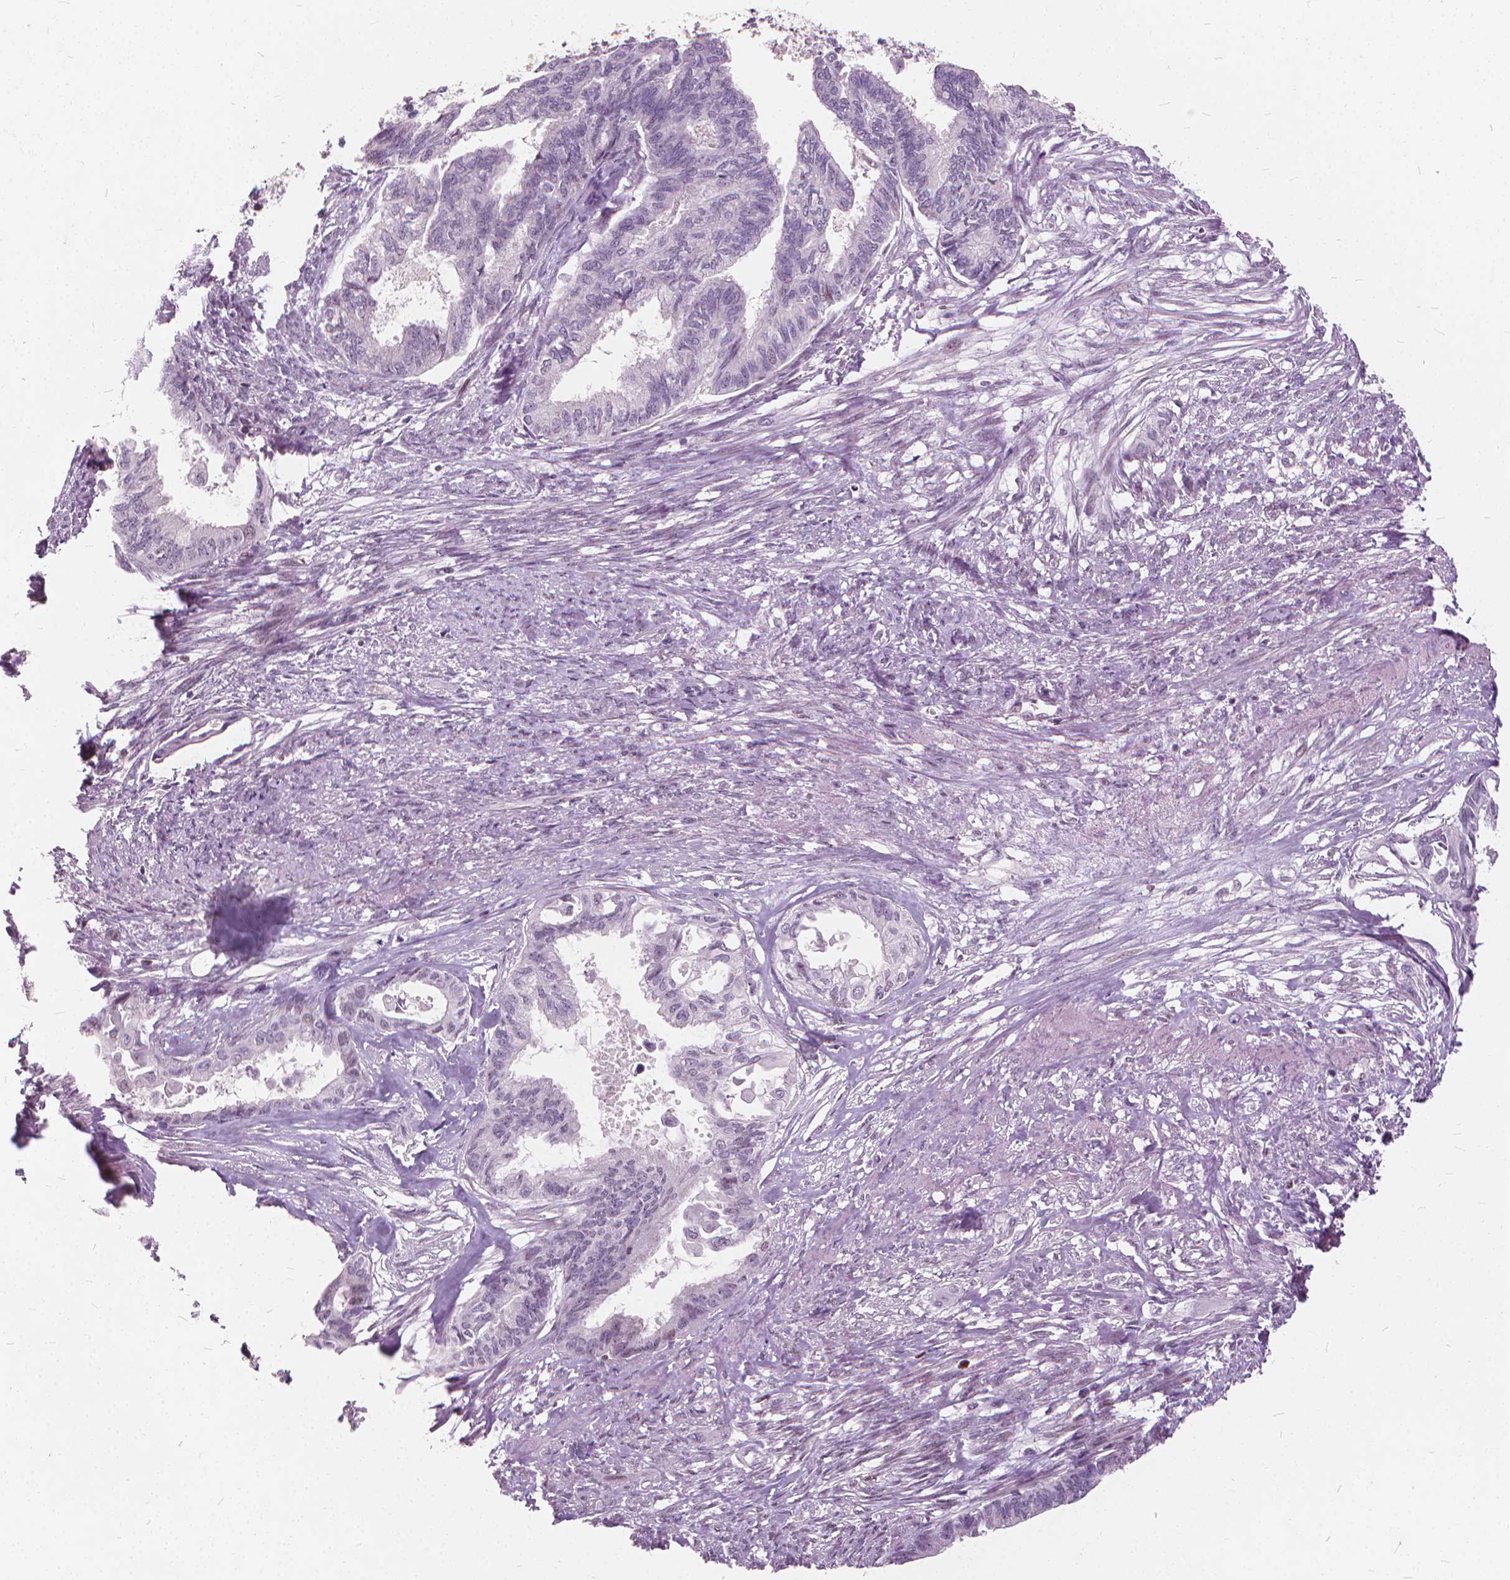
{"staining": {"intensity": "negative", "quantity": "none", "location": "none"}, "tissue": "endometrial cancer", "cell_type": "Tumor cells", "image_type": "cancer", "snomed": [{"axis": "morphology", "description": "Adenocarcinoma, NOS"}, {"axis": "topography", "description": "Endometrium"}], "caption": "This is a histopathology image of IHC staining of adenocarcinoma (endometrial), which shows no positivity in tumor cells.", "gene": "STAT5B", "patient": {"sex": "female", "age": 86}}